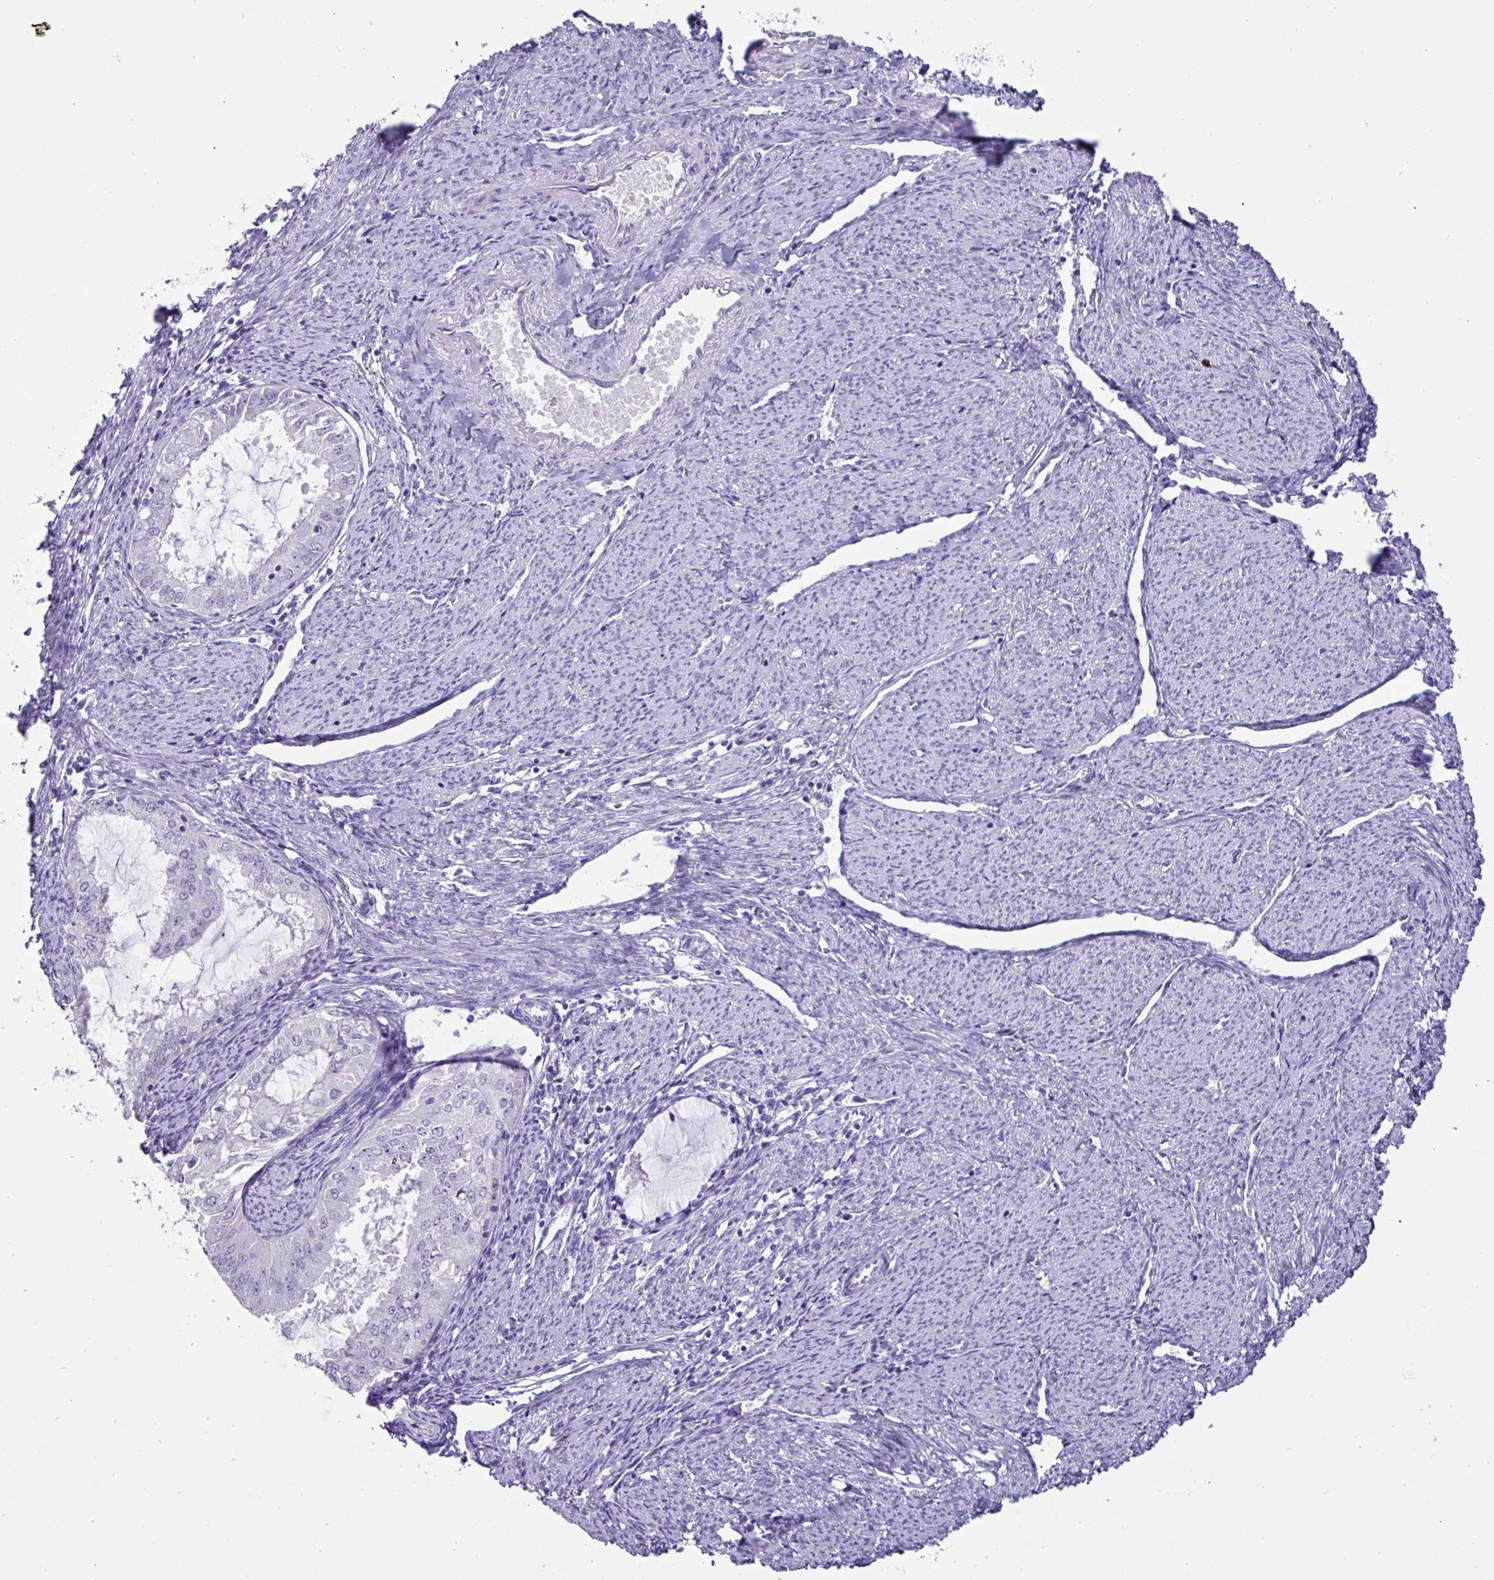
{"staining": {"intensity": "negative", "quantity": "none", "location": "none"}, "tissue": "endometrial cancer", "cell_type": "Tumor cells", "image_type": "cancer", "snomed": [{"axis": "morphology", "description": "Adenocarcinoma, NOS"}, {"axis": "topography", "description": "Endometrium"}], "caption": "A high-resolution micrograph shows immunohistochemistry staining of endometrial cancer (adenocarcinoma), which exhibits no significant expression in tumor cells.", "gene": "MRM2", "patient": {"sex": "female", "age": 70}}